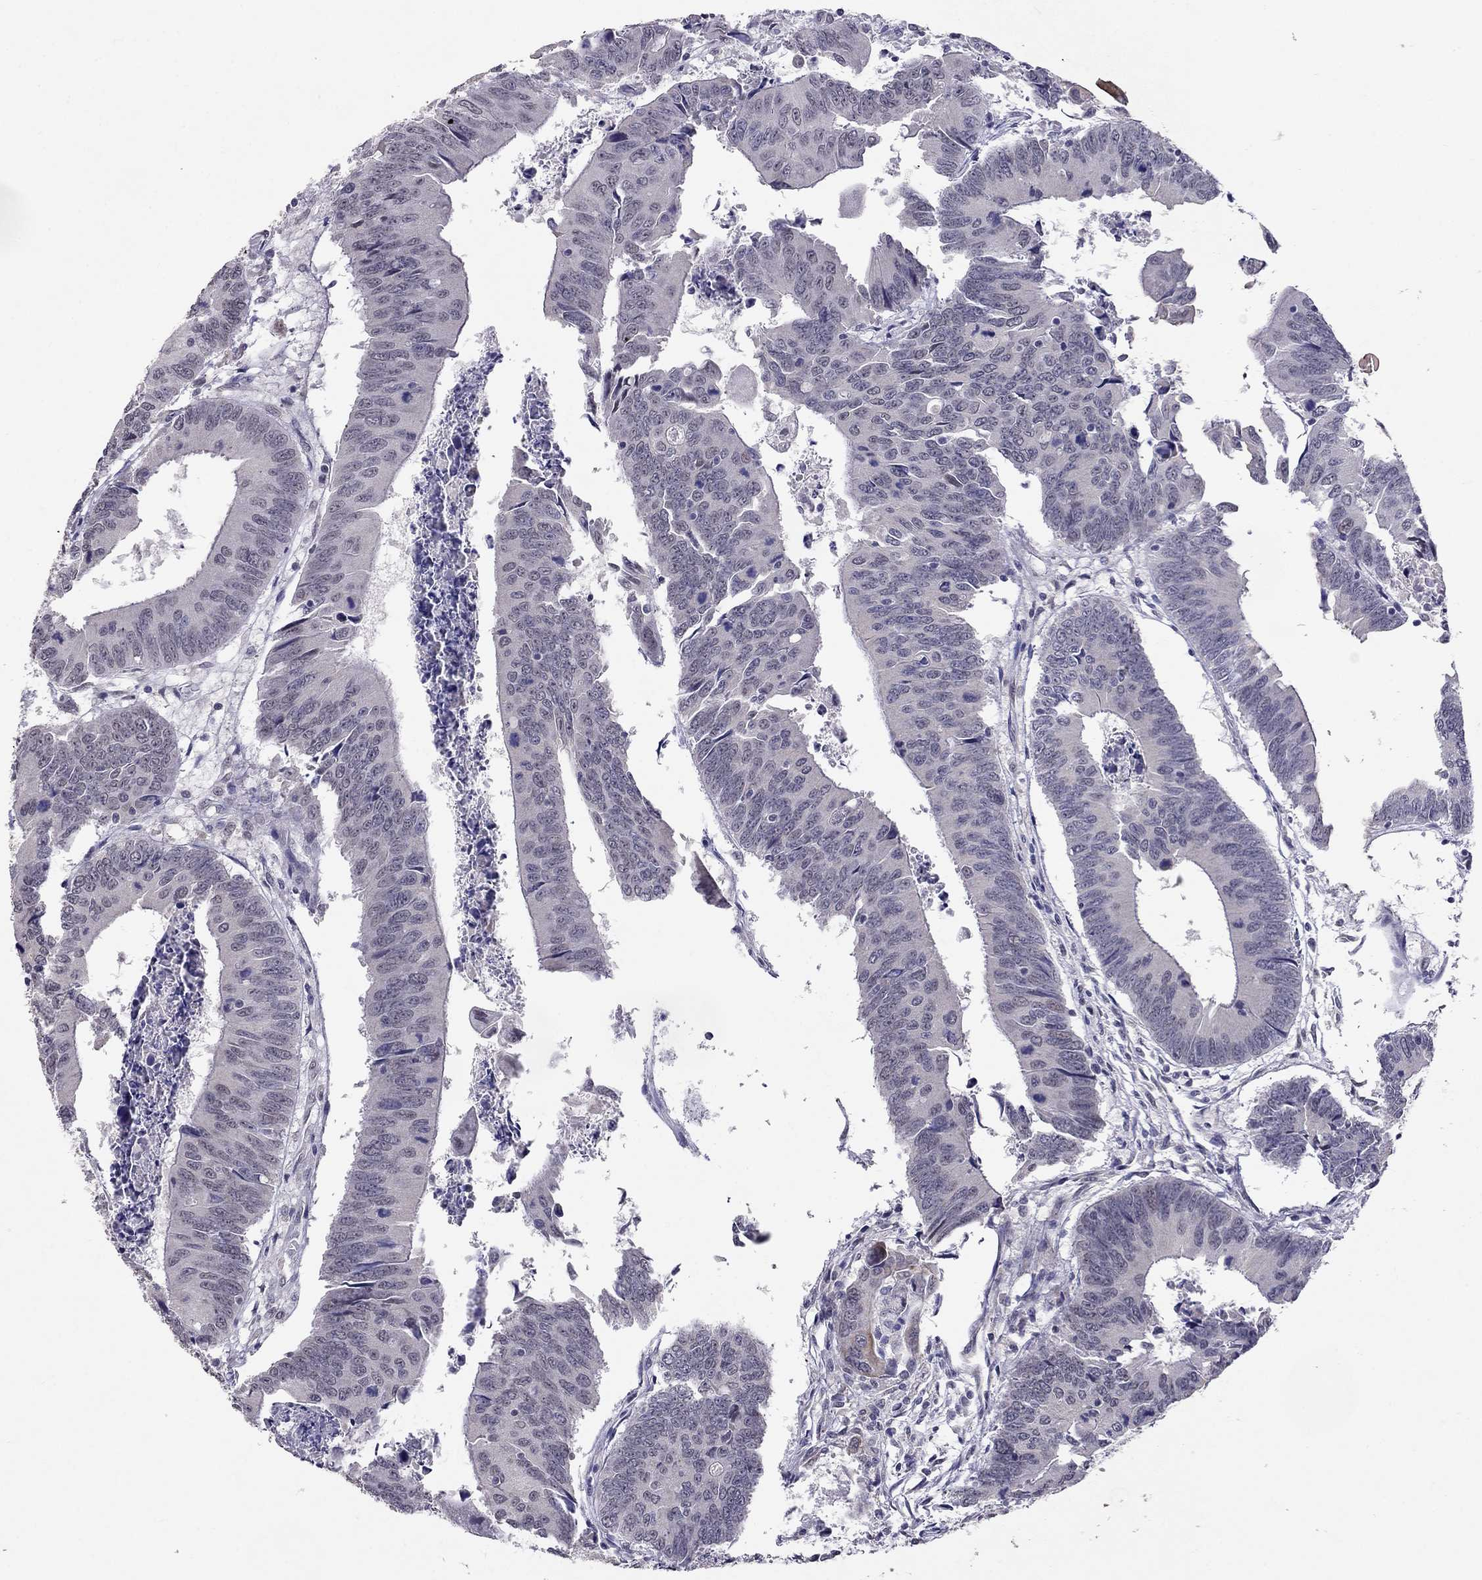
{"staining": {"intensity": "negative", "quantity": "none", "location": "none"}, "tissue": "colorectal cancer", "cell_type": "Tumor cells", "image_type": "cancer", "snomed": [{"axis": "morphology", "description": "Adenocarcinoma, NOS"}, {"axis": "topography", "description": "Rectum"}], "caption": "Immunohistochemical staining of human colorectal adenocarcinoma exhibits no significant positivity in tumor cells.", "gene": "MYO3B", "patient": {"sex": "male", "age": 67}}